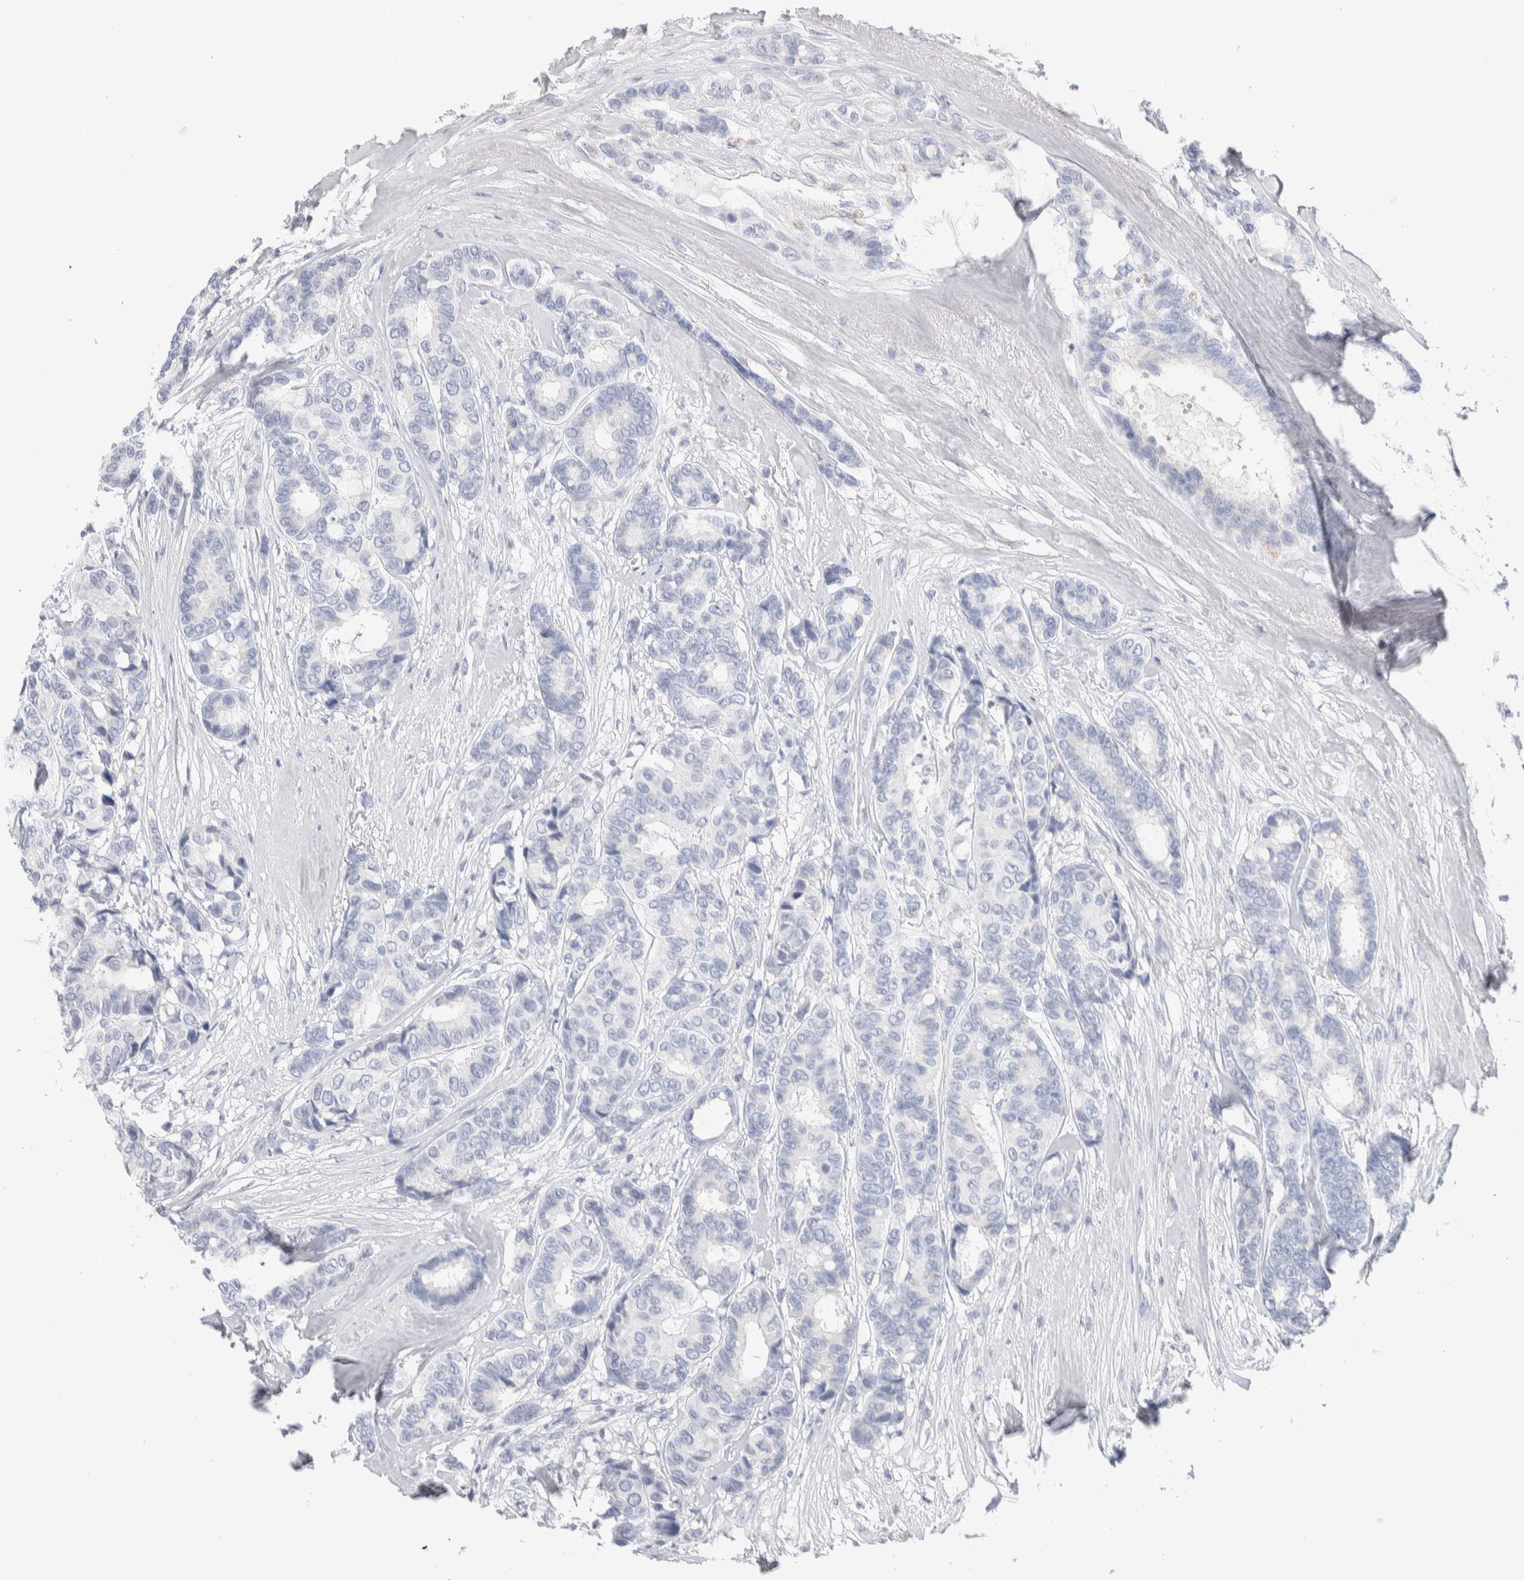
{"staining": {"intensity": "negative", "quantity": "none", "location": "none"}, "tissue": "breast cancer", "cell_type": "Tumor cells", "image_type": "cancer", "snomed": [{"axis": "morphology", "description": "Duct carcinoma"}, {"axis": "topography", "description": "Breast"}], "caption": "Image shows no protein positivity in tumor cells of infiltrating ductal carcinoma (breast) tissue.", "gene": "GDA", "patient": {"sex": "female", "age": 87}}